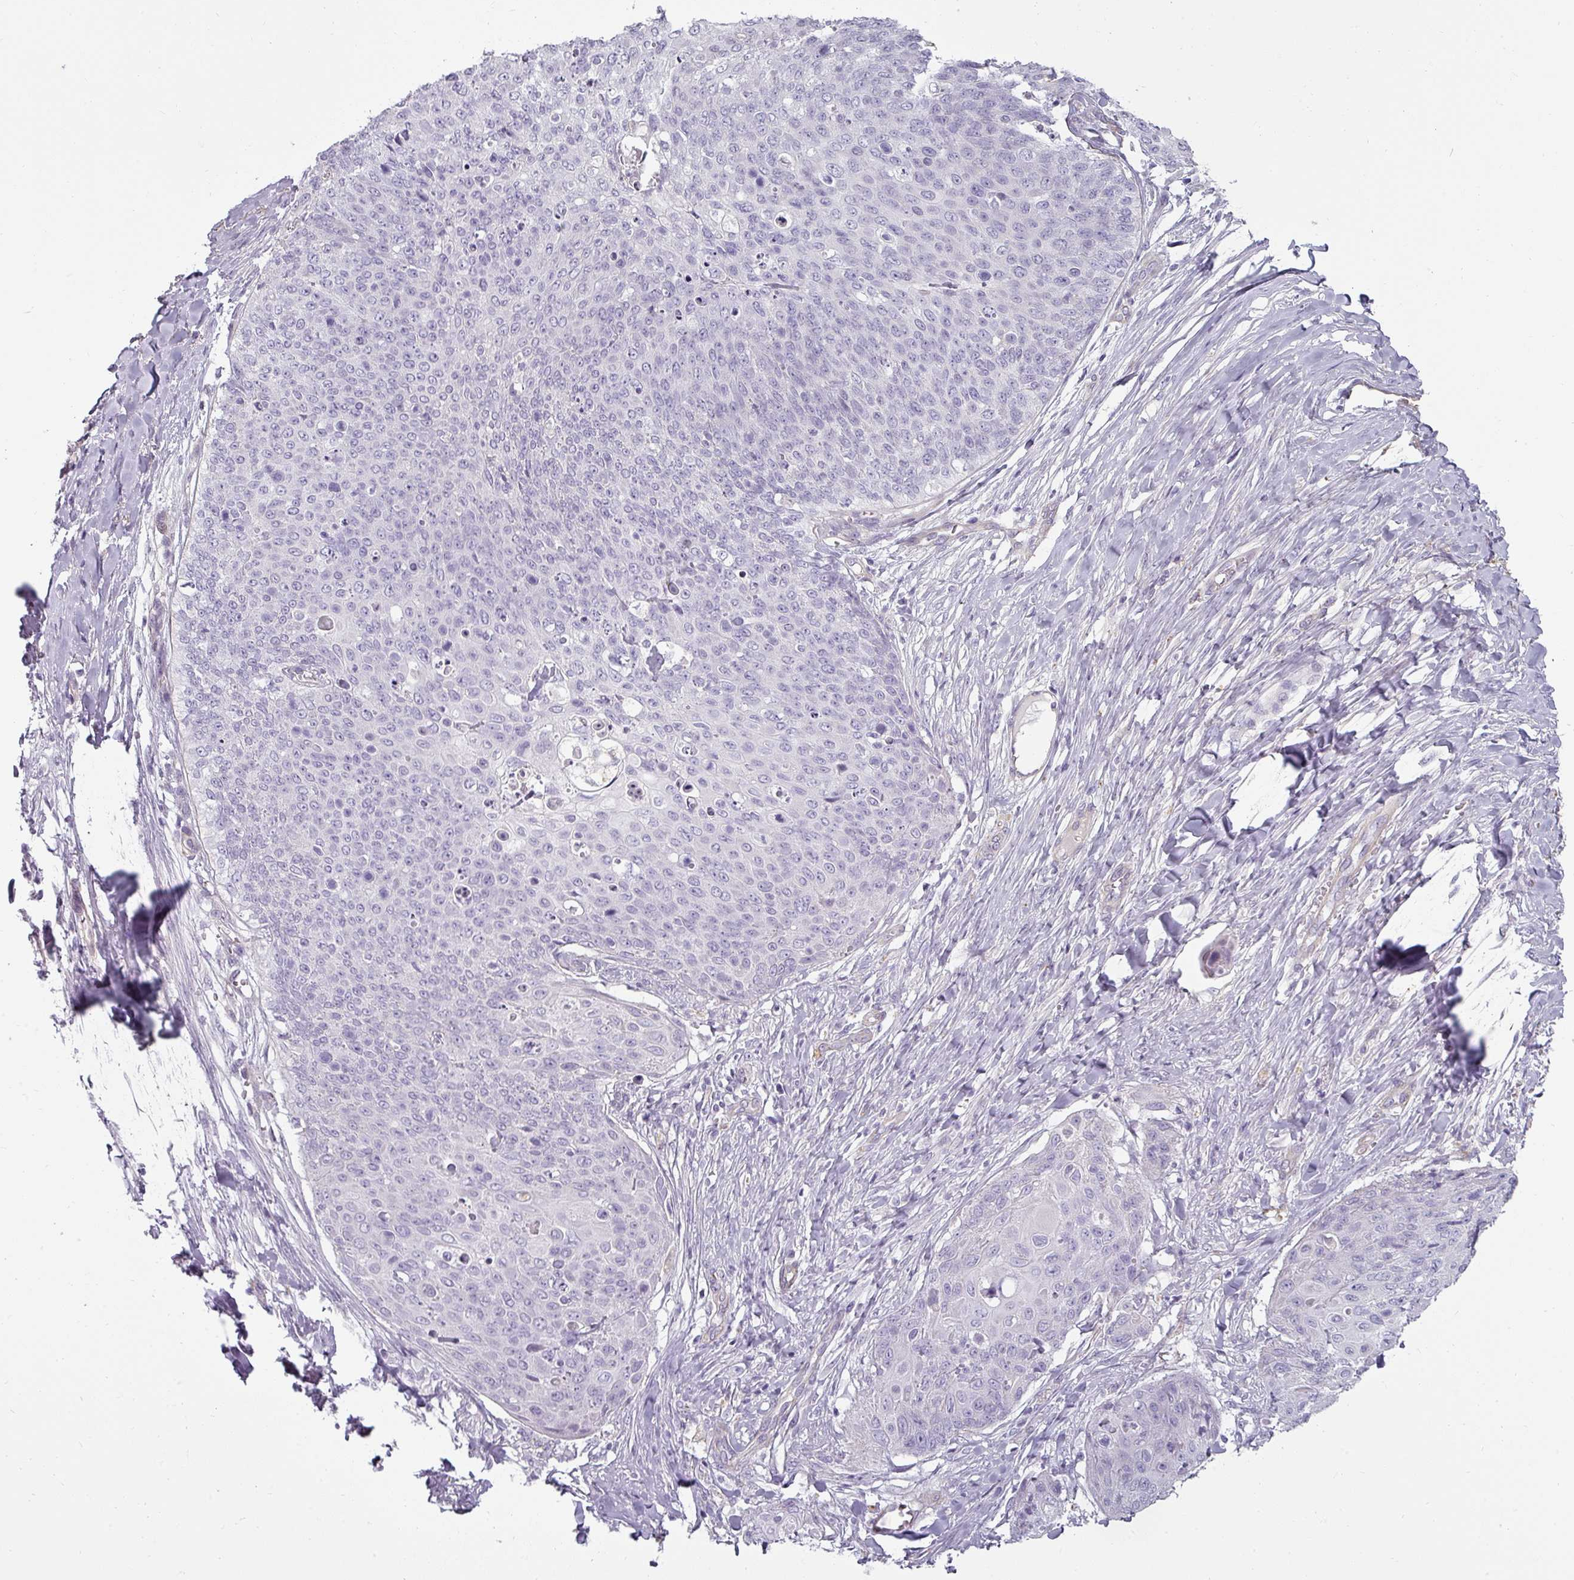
{"staining": {"intensity": "negative", "quantity": "none", "location": "none"}, "tissue": "skin cancer", "cell_type": "Tumor cells", "image_type": "cancer", "snomed": [{"axis": "morphology", "description": "Squamous cell carcinoma, NOS"}, {"axis": "topography", "description": "Skin"}, {"axis": "topography", "description": "Vulva"}], "caption": "Squamous cell carcinoma (skin) stained for a protein using immunohistochemistry demonstrates no staining tumor cells.", "gene": "ASB1", "patient": {"sex": "female", "age": 85}}